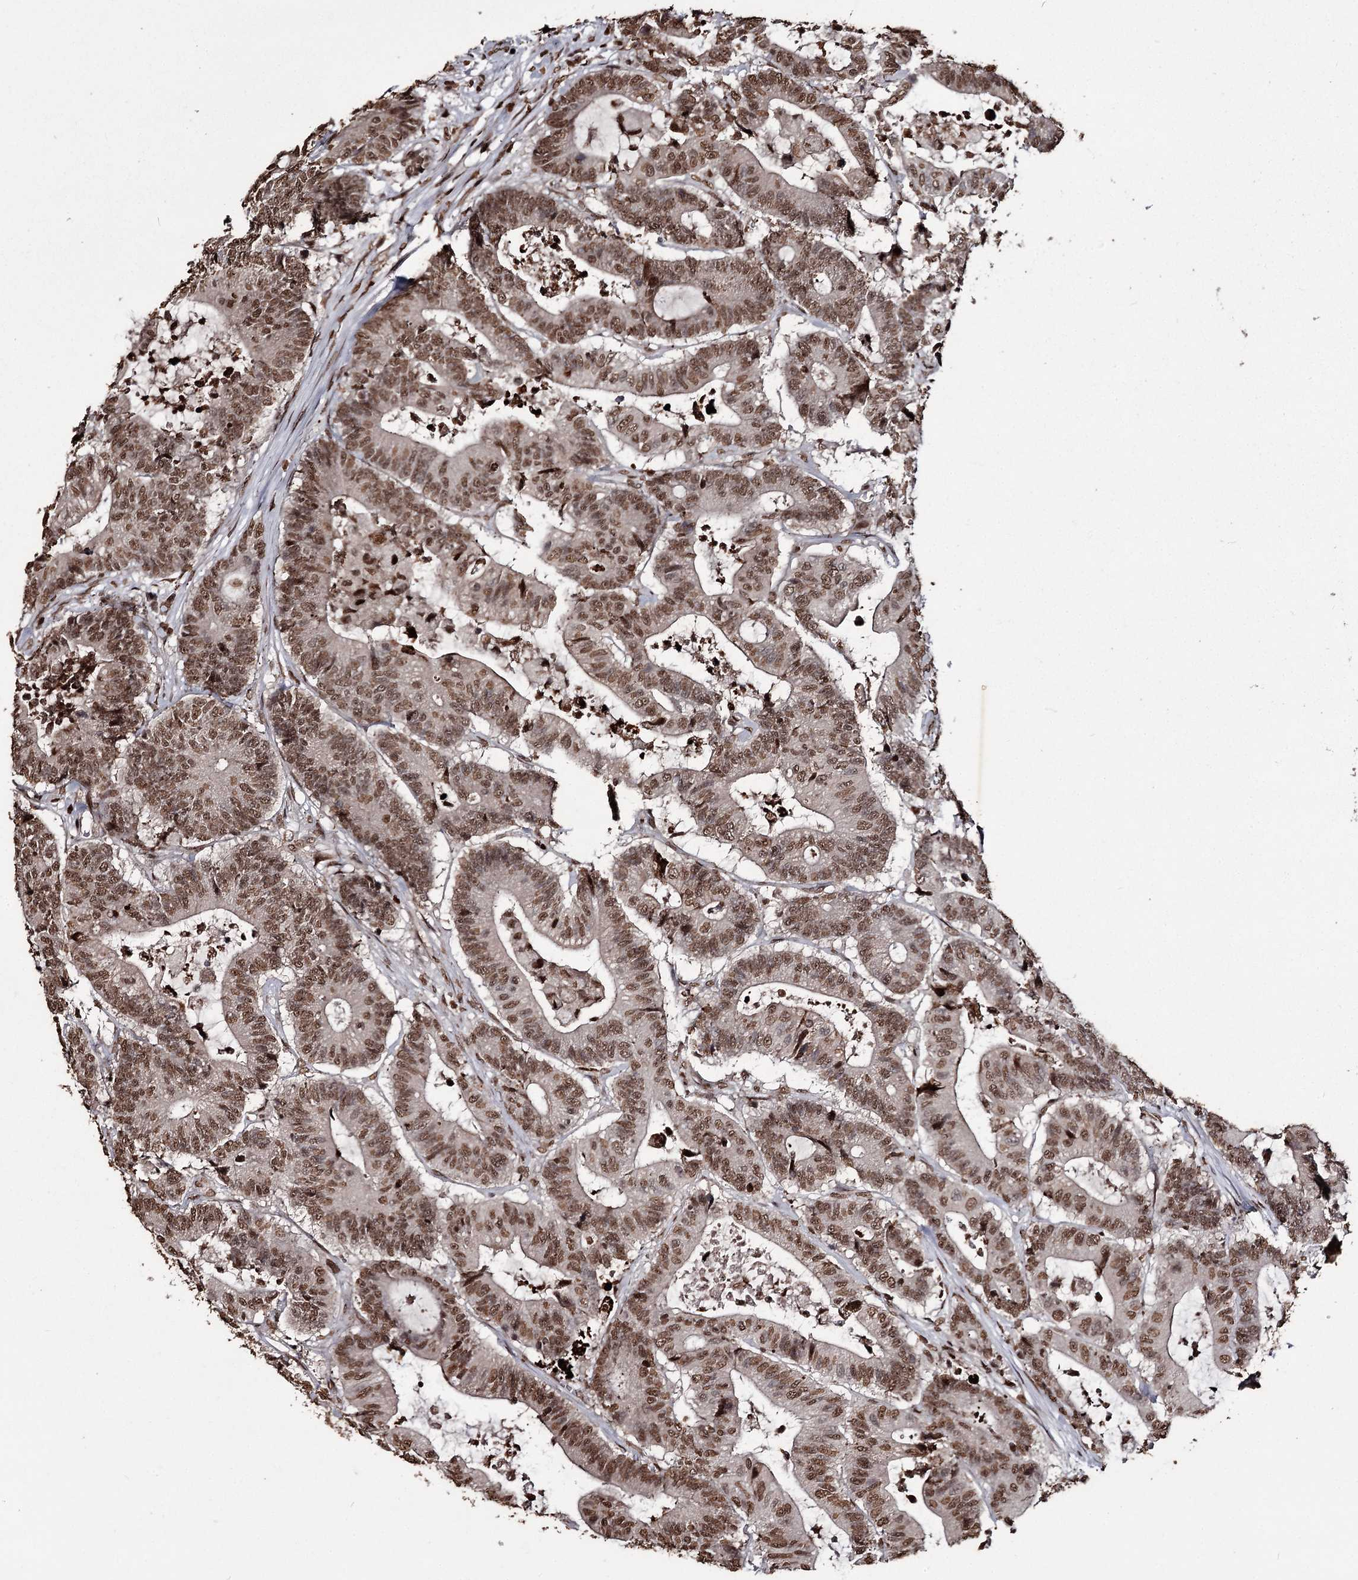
{"staining": {"intensity": "strong", "quantity": ">75%", "location": "cytoplasmic/membranous,nuclear"}, "tissue": "colorectal cancer", "cell_type": "Tumor cells", "image_type": "cancer", "snomed": [{"axis": "morphology", "description": "Adenocarcinoma, NOS"}, {"axis": "topography", "description": "Colon"}], "caption": "Strong cytoplasmic/membranous and nuclear protein expression is seen in about >75% of tumor cells in adenocarcinoma (colorectal).", "gene": "THYN1", "patient": {"sex": "female", "age": 84}}